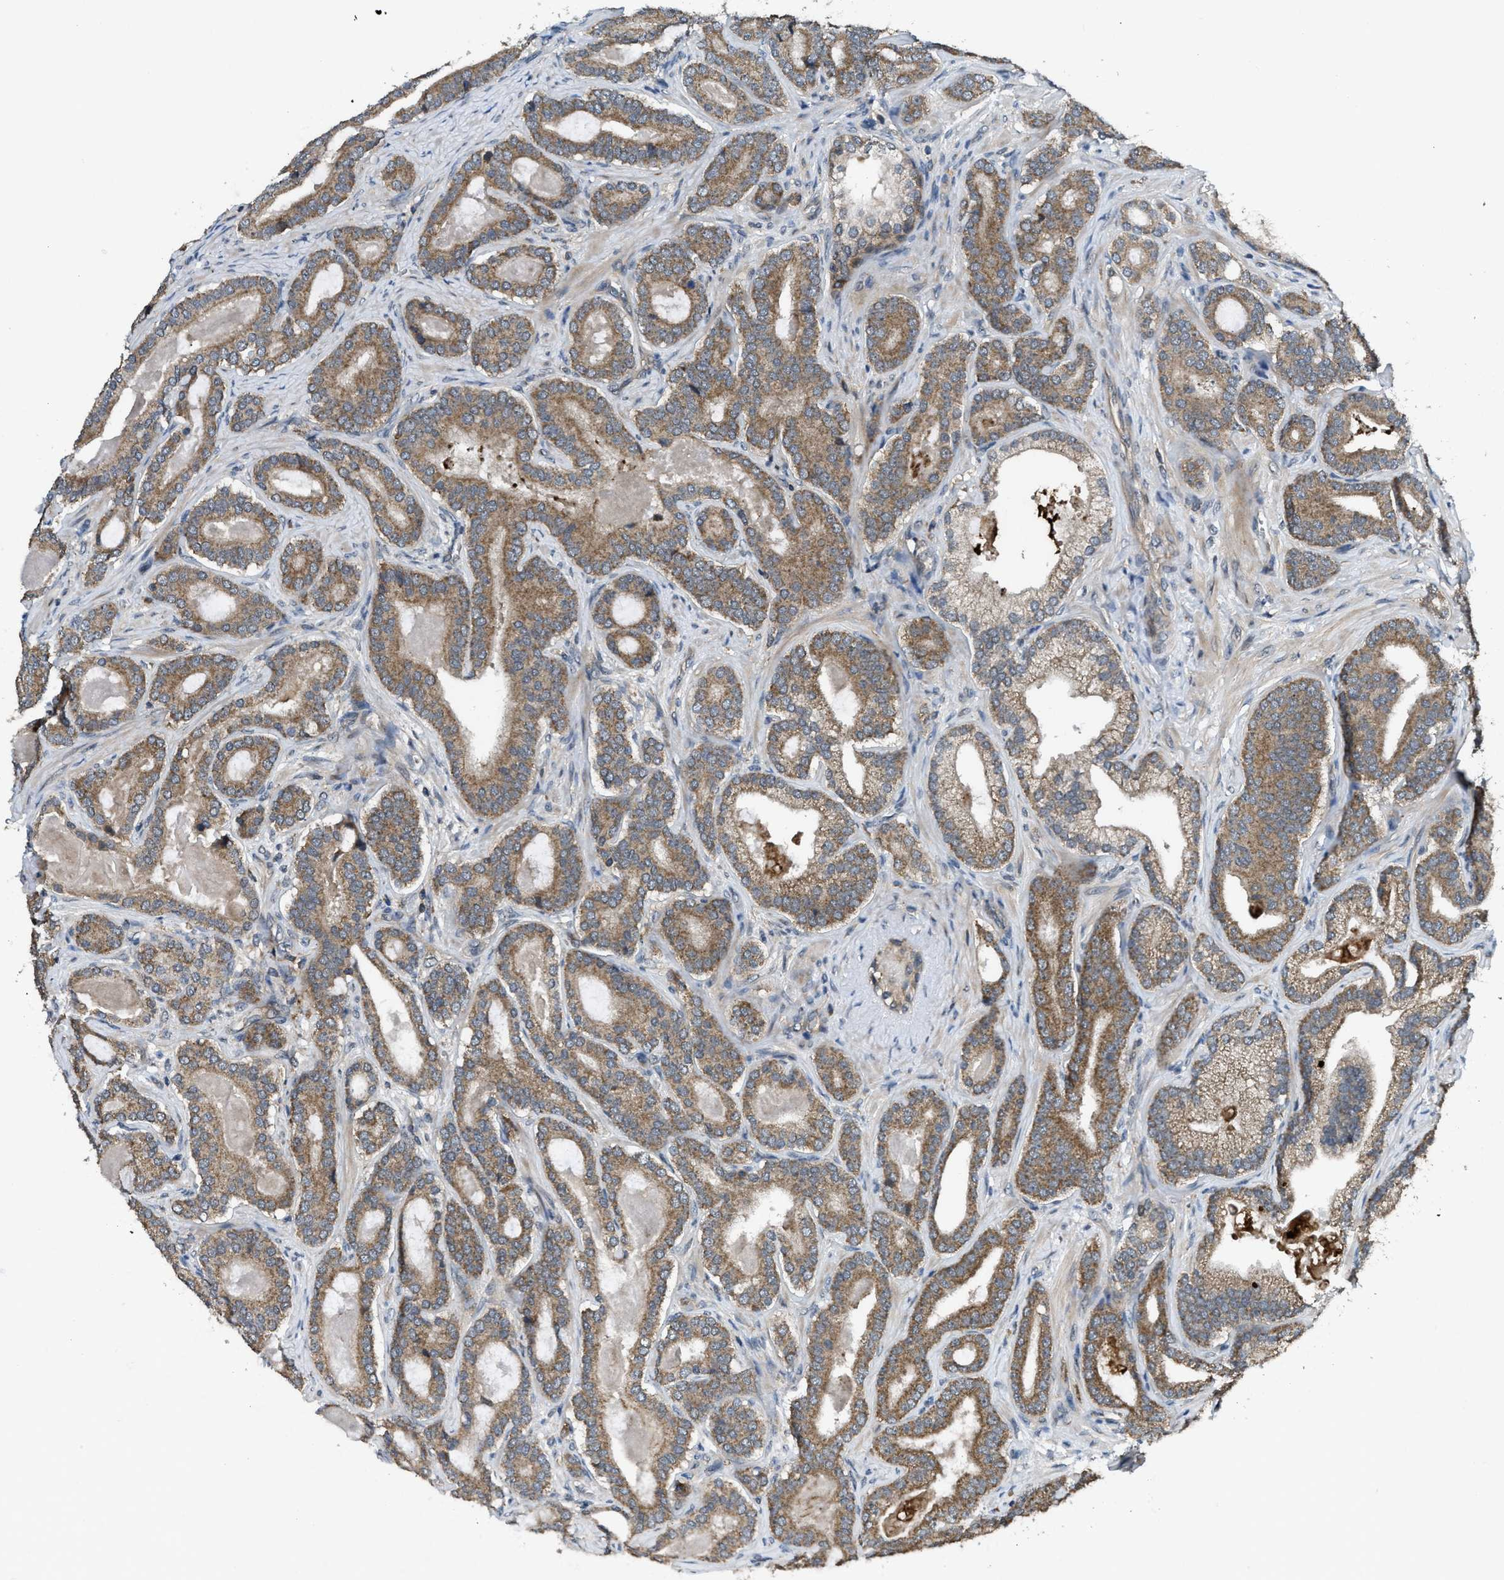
{"staining": {"intensity": "moderate", "quantity": ">75%", "location": "cytoplasmic/membranous"}, "tissue": "prostate cancer", "cell_type": "Tumor cells", "image_type": "cancer", "snomed": [{"axis": "morphology", "description": "Adenocarcinoma, High grade"}, {"axis": "topography", "description": "Prostate"}], "caption": "Human prostate adenocarcinoma (high-grade) stained with a brown dye displays moderate cytoplasmic/membranous positive staining in approximately >75% of tumor cells.", "gene": "ZNF71", "patient": {"sex": "male", "age": 60}}